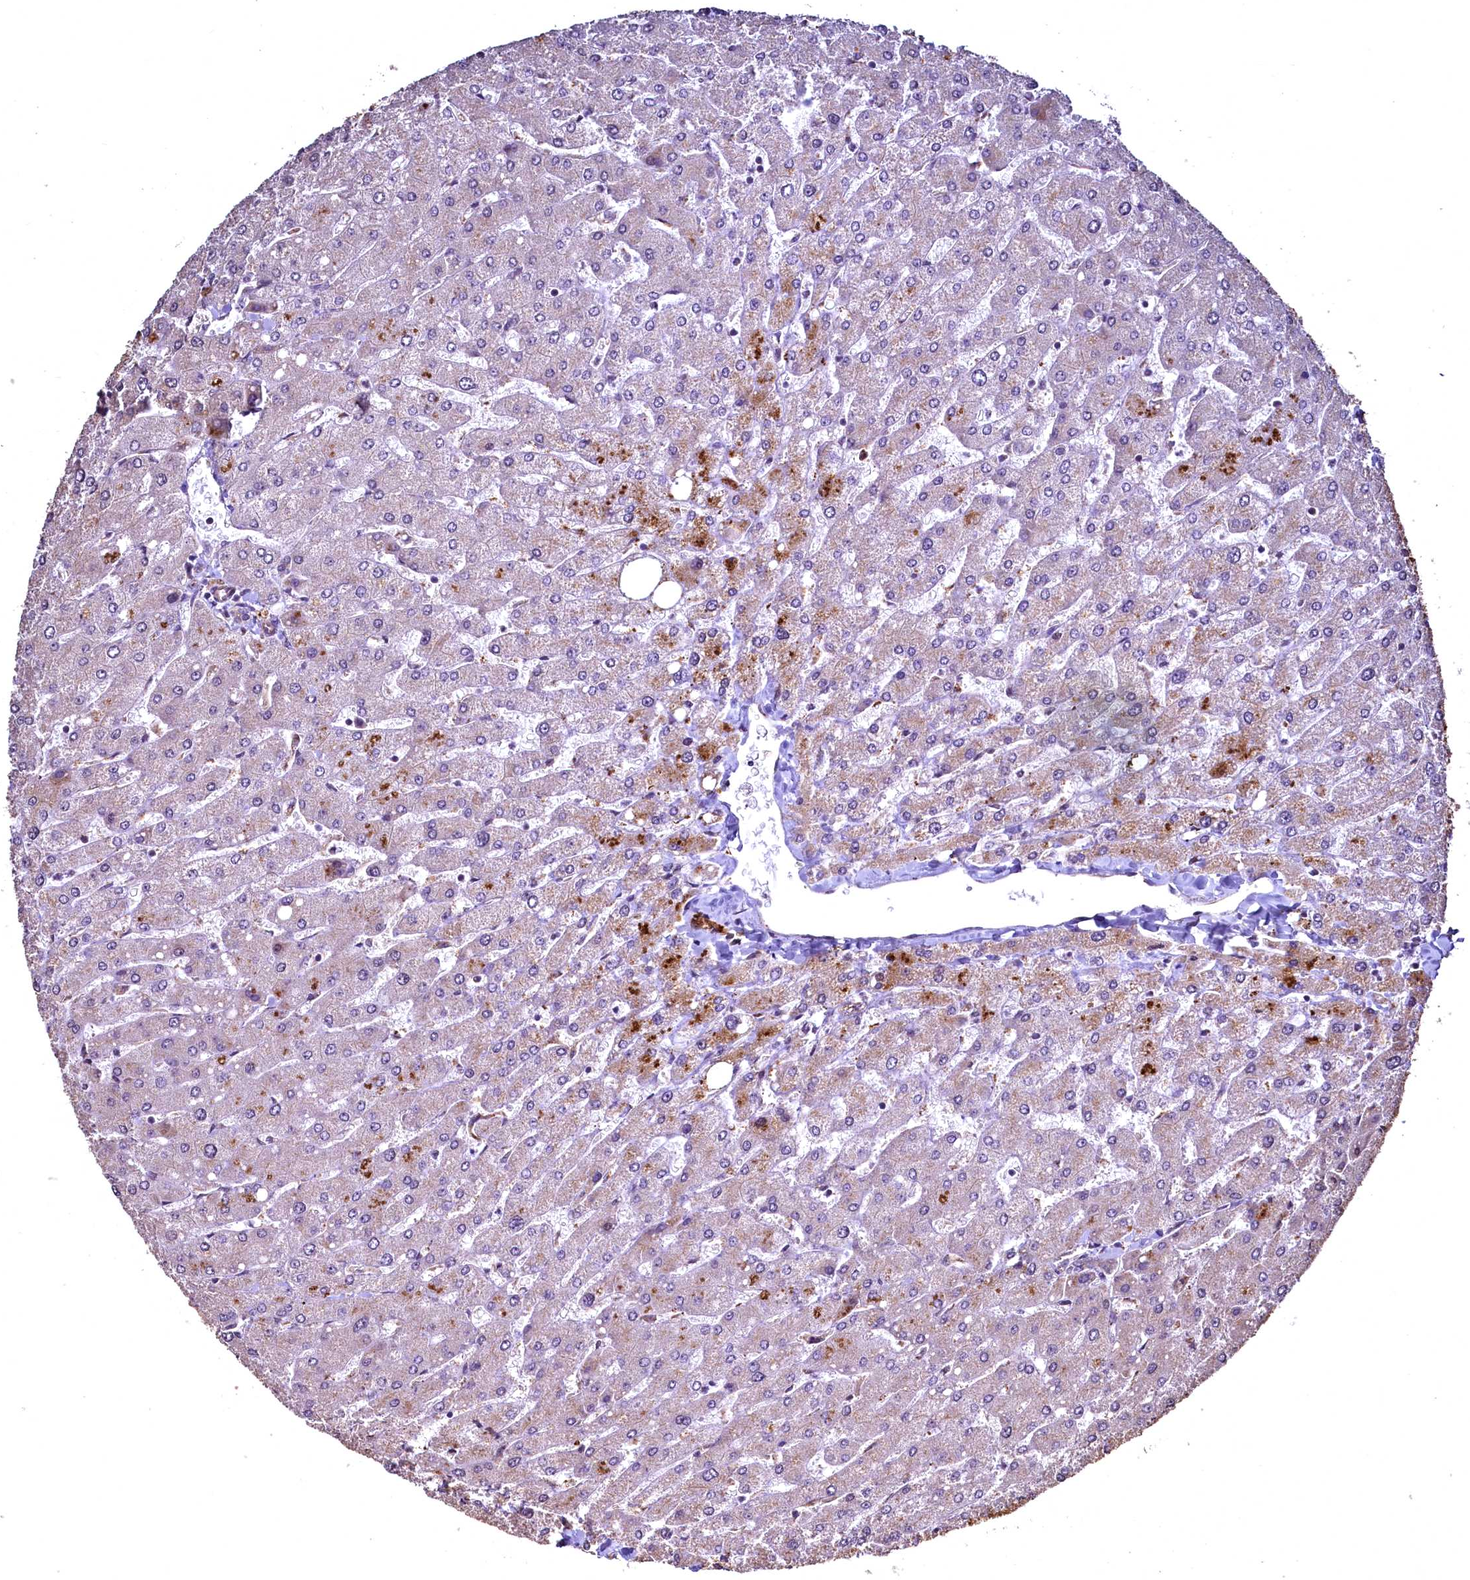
{"staining": {"intensity": "negative", "quantity": "none", "location": "none"}, "tissue": "liver", "cell_type": "Cholangiocytes", "image_type": "normal", "snomed": [{"axis": "morphology", "description": "Normal tissue, NOS"}, {"axis": "topography", "description": "Liver"}], "caption": "Immunohistochemistry of normal human liver shows no expression in cholangiocytes.", "gene": "TBCEL", "patient": {"sex": "male", "age": 55}}